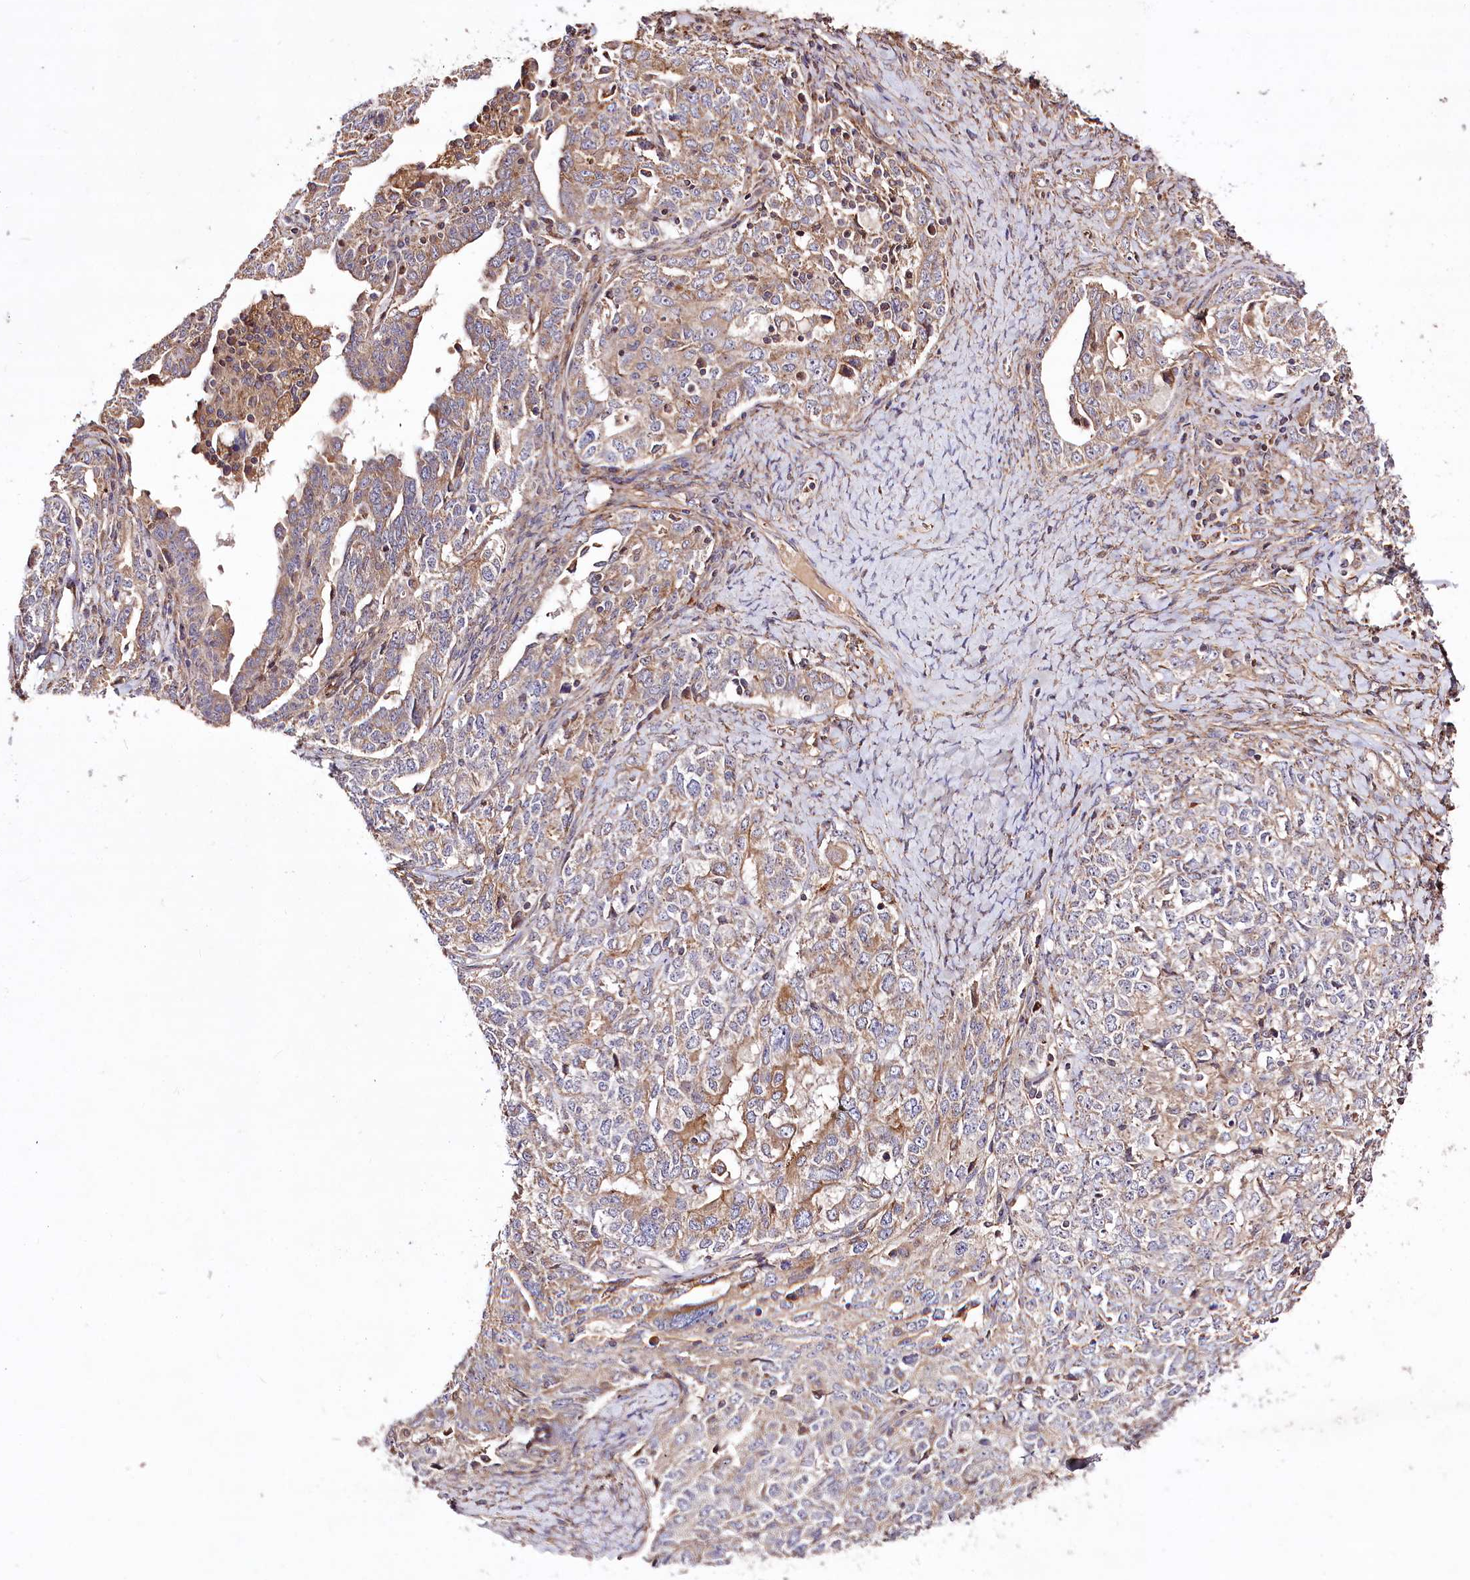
{"staining": {"intensity": "moderate", "quantity": "25%-75%", "location": "cytoplasmic/membranous"}, "tissue": "ovarian cancer", "cell_type": "Tumor cells", "image_type": "cancer", "snomed": [{"axis": "morphology", "description": "Carcinoma, endometroid"}, {"axis": "topography", "description": "Ovary"}], "caption": "Immunohistochemical staining of human endometroid carcinoma (ovarian) exhibits medium levels of moderate cytoplasmic/membranous expression in about 25%-75% of tumor cells. The staining was performed using DAB (3,3'-diaminobenzidine) to visualize the protein expression in brown, while the nuclei were stained in blue with hematoxylin (Magnification: 20x).", "gene": "WWC1", "patient": {"sex": "female", "age": 62}}